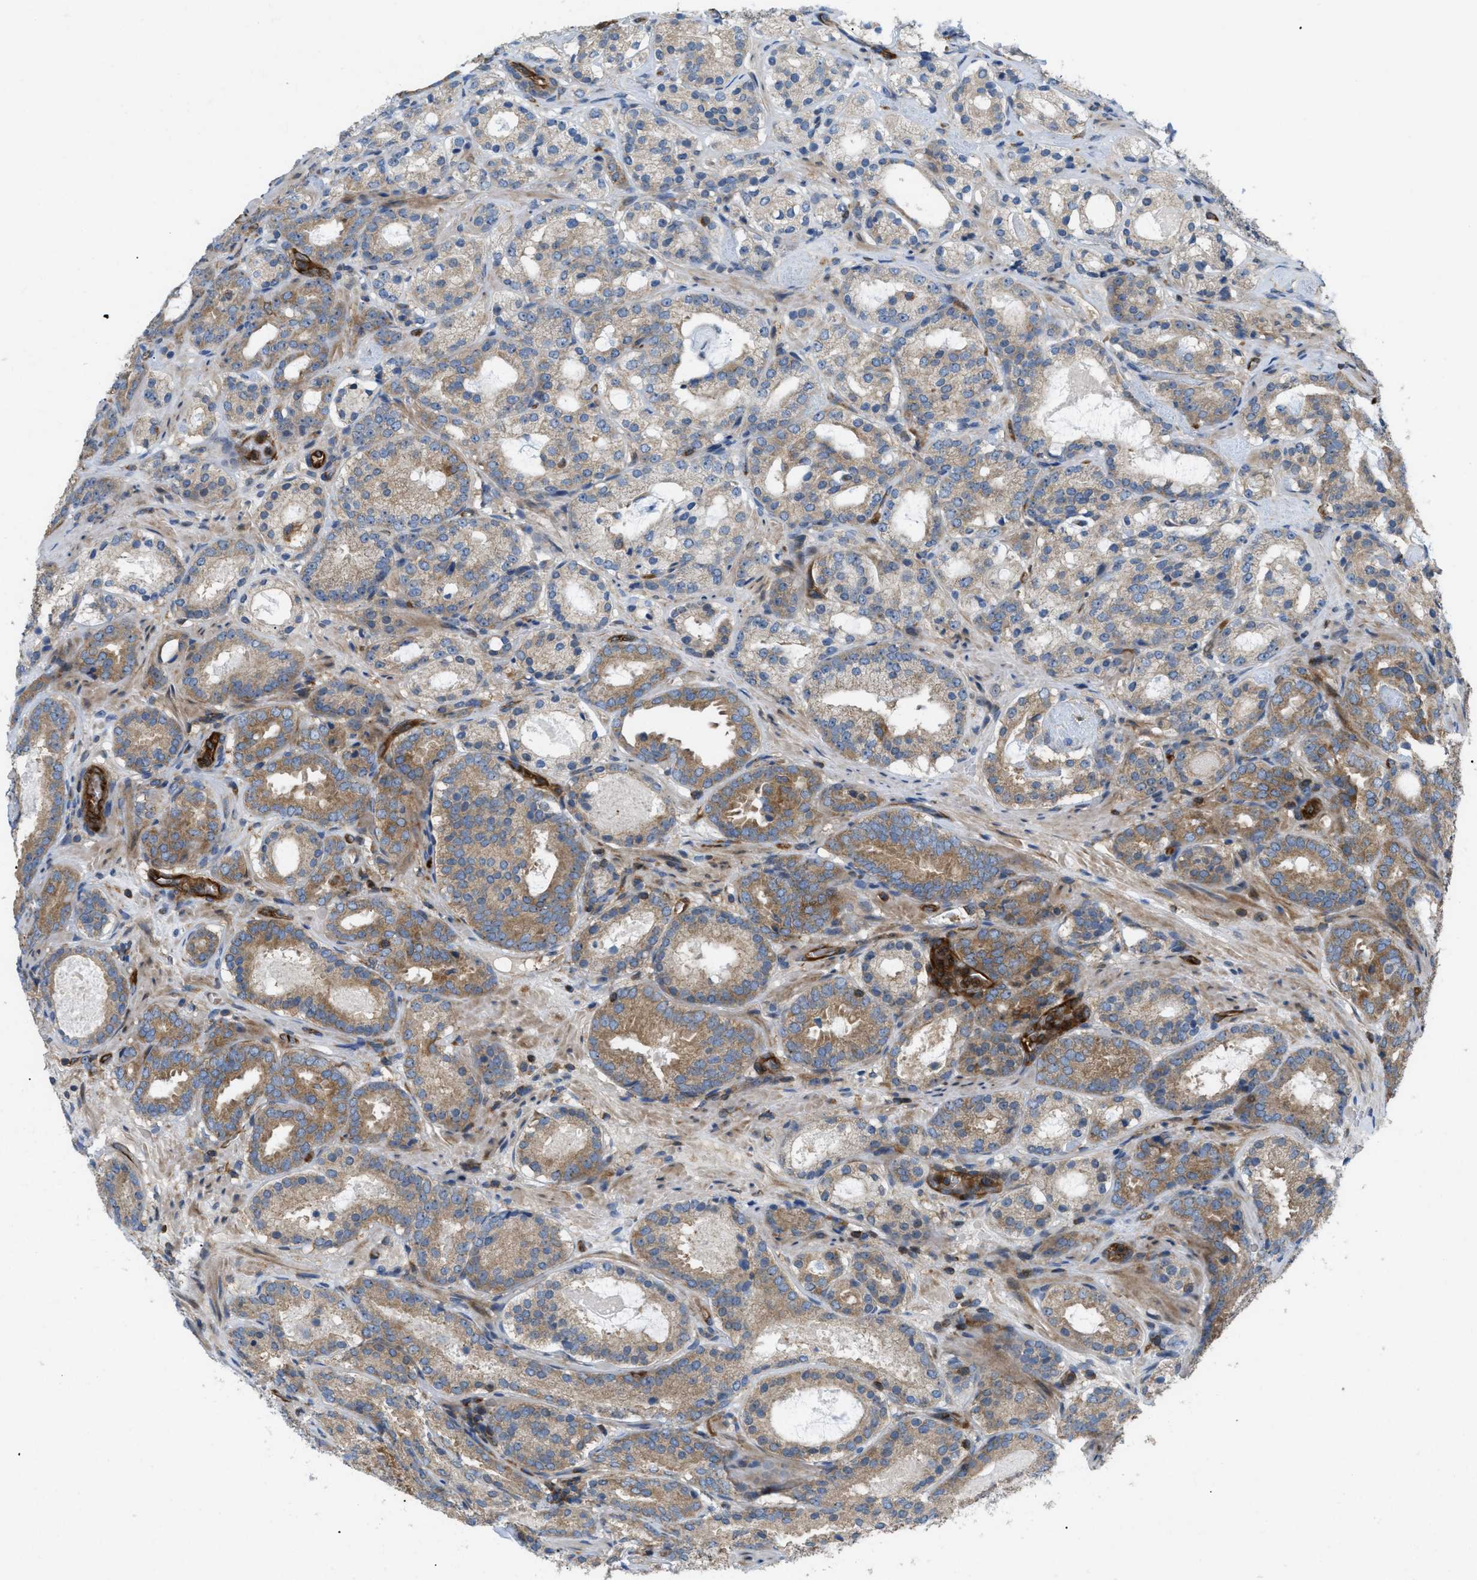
{"staining": {"intensity": "moderate", "quantity": ">75%", "location": "cytoplasmic/membranous"}, "tissue": "prostate cancer", "cell_type": "Tumor cells", "image_type": "cancer", "snomed": [{"axis": "morphology", "description": "Adenocarcinoma, Low grade"}, {"axis": "topography", "description": "Prostate"}], "caption": "A brown stain shows moderate cytoplasmic/membranous positivity of a protein in adenocarcinoma (low-grade) (prostate) tumor cells. The staining was performed using DAB to visualize the protein expression in brown, while the nuclei were stained in blue with hematoxylin (Magnification: 20x).", "gene": "ATP2A3", "patient": {"sex": "male", "age": 69}}